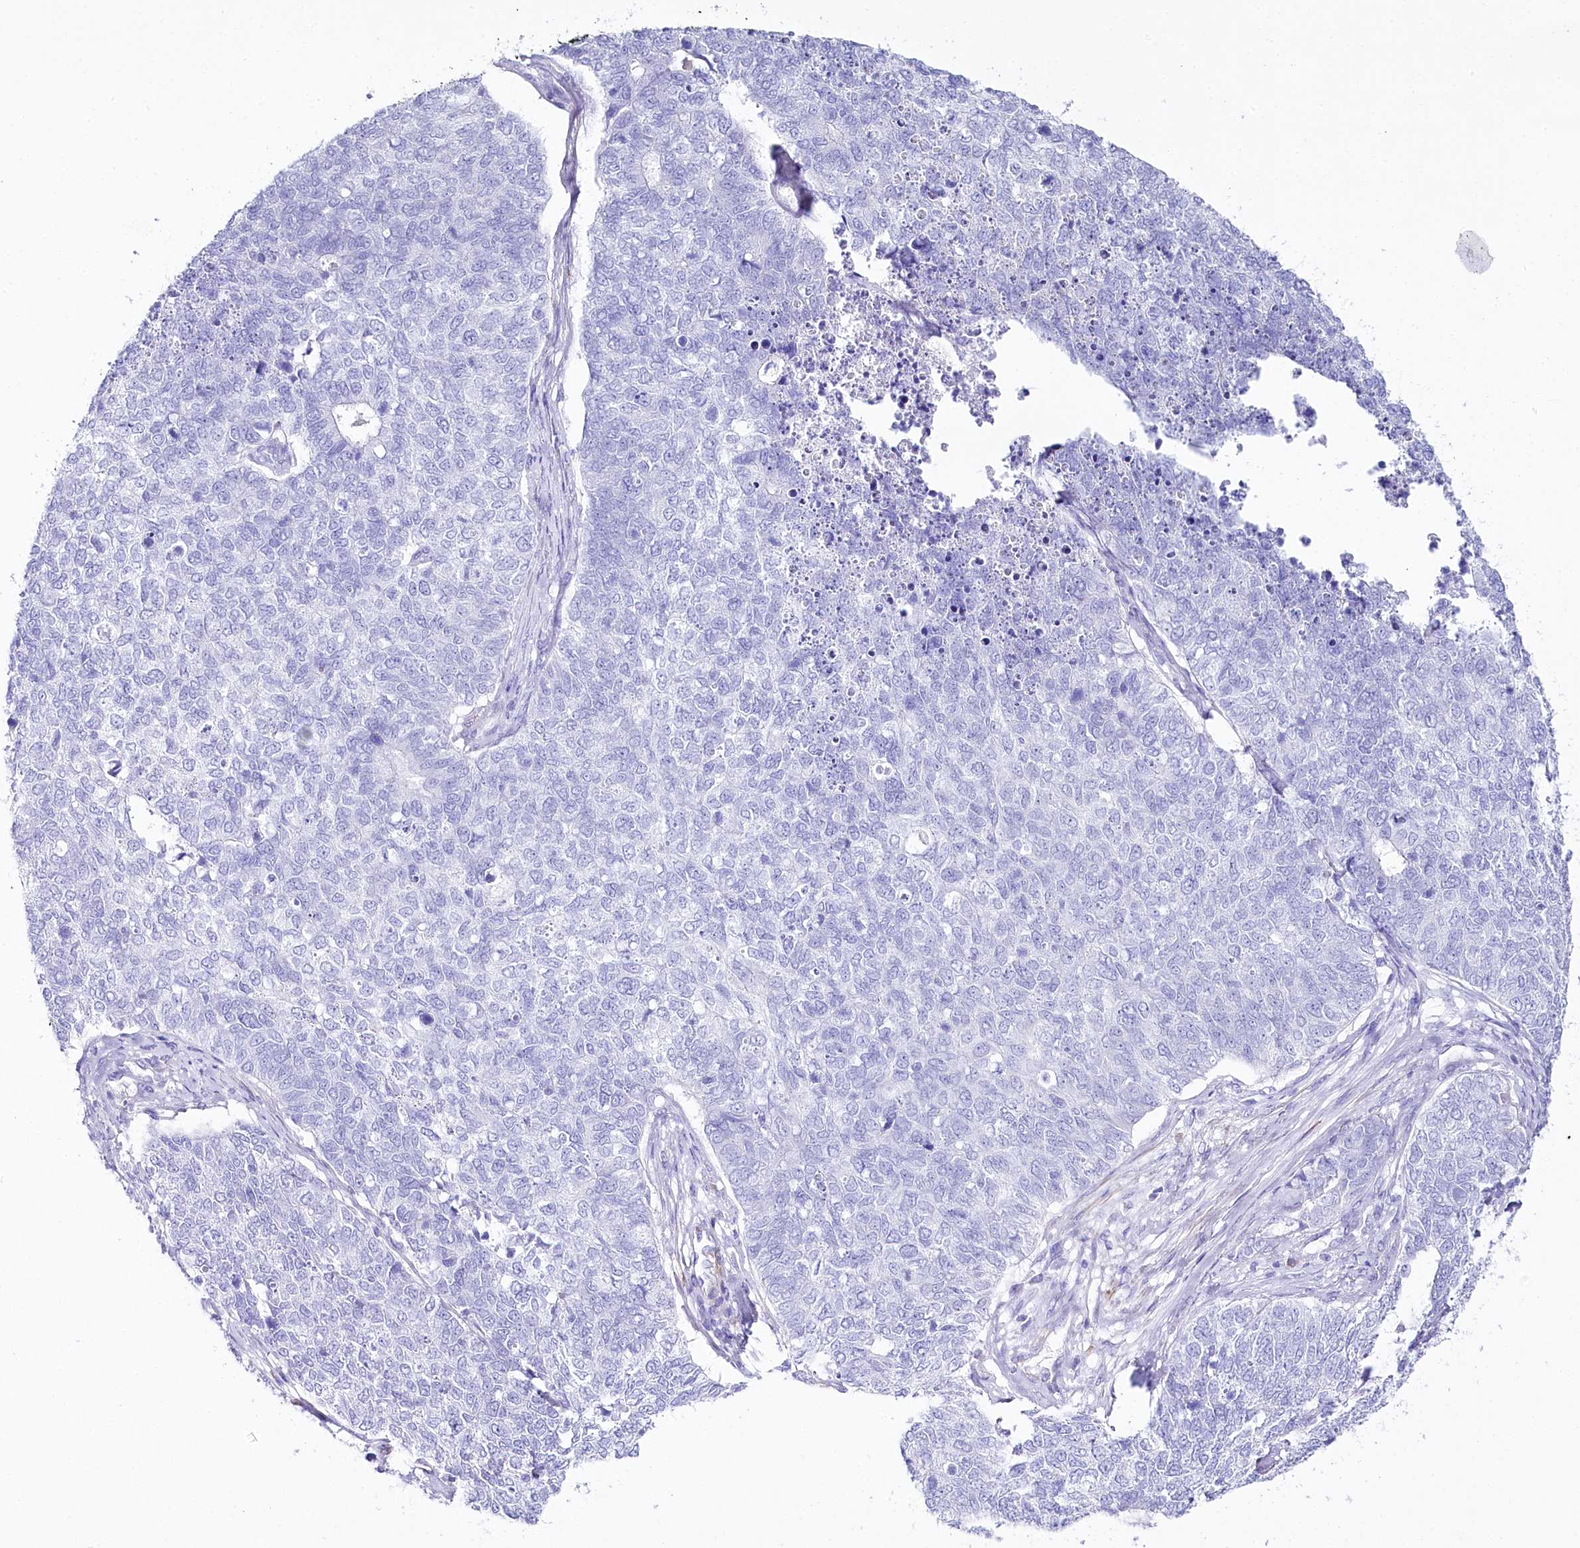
{"staining": {"intensity": "negative", "quantity": "none", "location": "none"}, "tissue": "cervical cancer", "cell_type": "Tumor cells", "image_type": "cancer", "snomed": [{"axis": "morphology", "description": "Squamous cell carcinoma, NOS"}, {"axis": "topography", "description": "Cervix"}], "caption": "A high-resolution micrograph shows immunohistochemistry (IHC) staining of squamous cell carcinoma (cervical), which exhibits no significant expression in tumor cells.", "gene": "CSN3", "patient": {"sex": "female", "age": 63}}